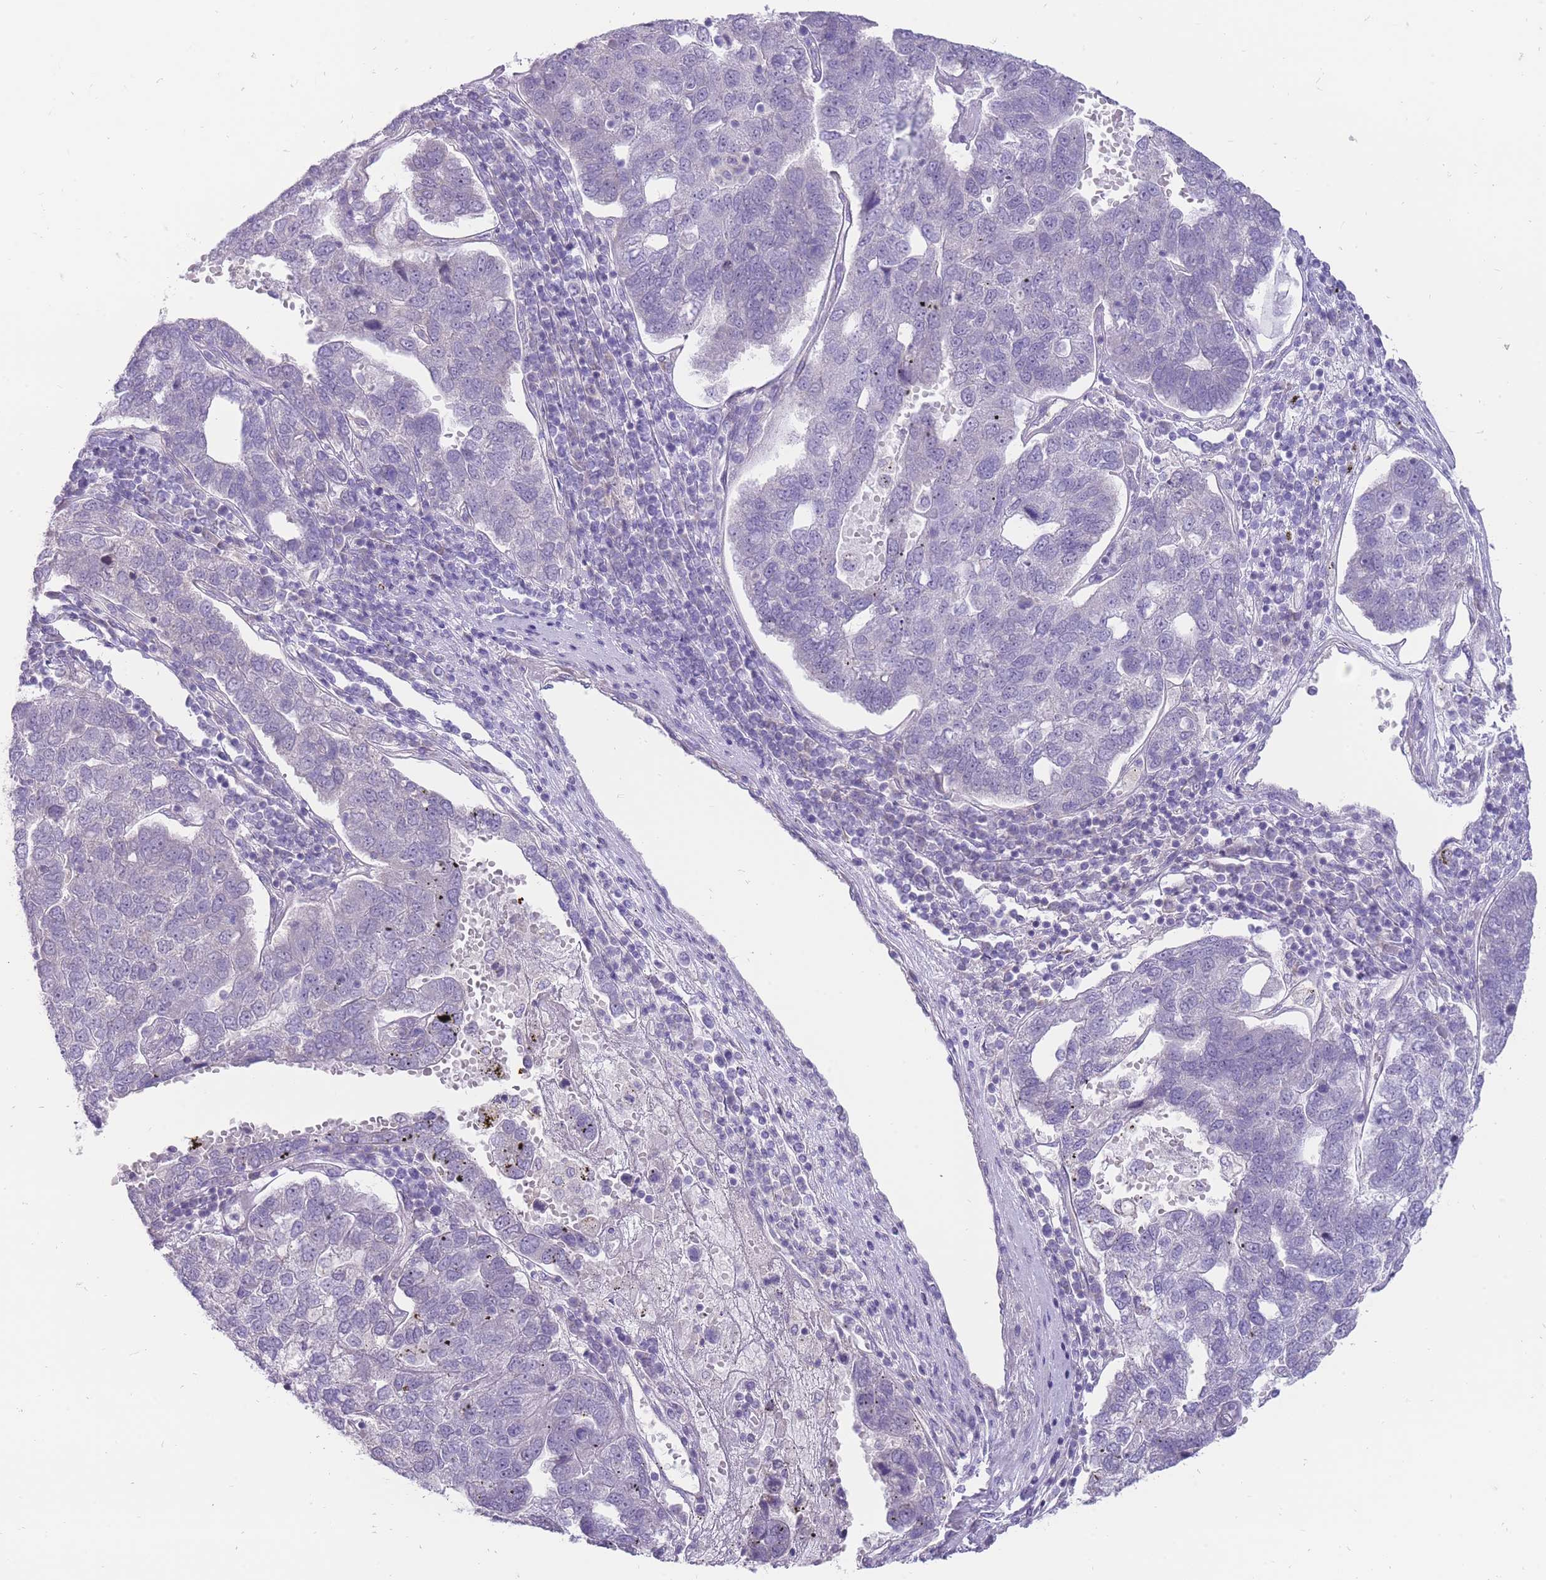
{"staining": {"intensity": "negative", "quantity": "none", "location": "none"}, "tissue": "pancreatic cancer", "cell_type": "Tumor cells", "image_type": "cancer", "snomed": [{"axis": "morphology", "description": "Adenocarcinoma, NOS"}, {"axis": "topography", "description": "Pancreas"}], "caption": "Pancreatic cancer stained for a protein using immunohistochemistry (IHC) shows no expression tumor cells.", "gene": "ERICH4", "patient": {"sex": "female", "age": 61}}